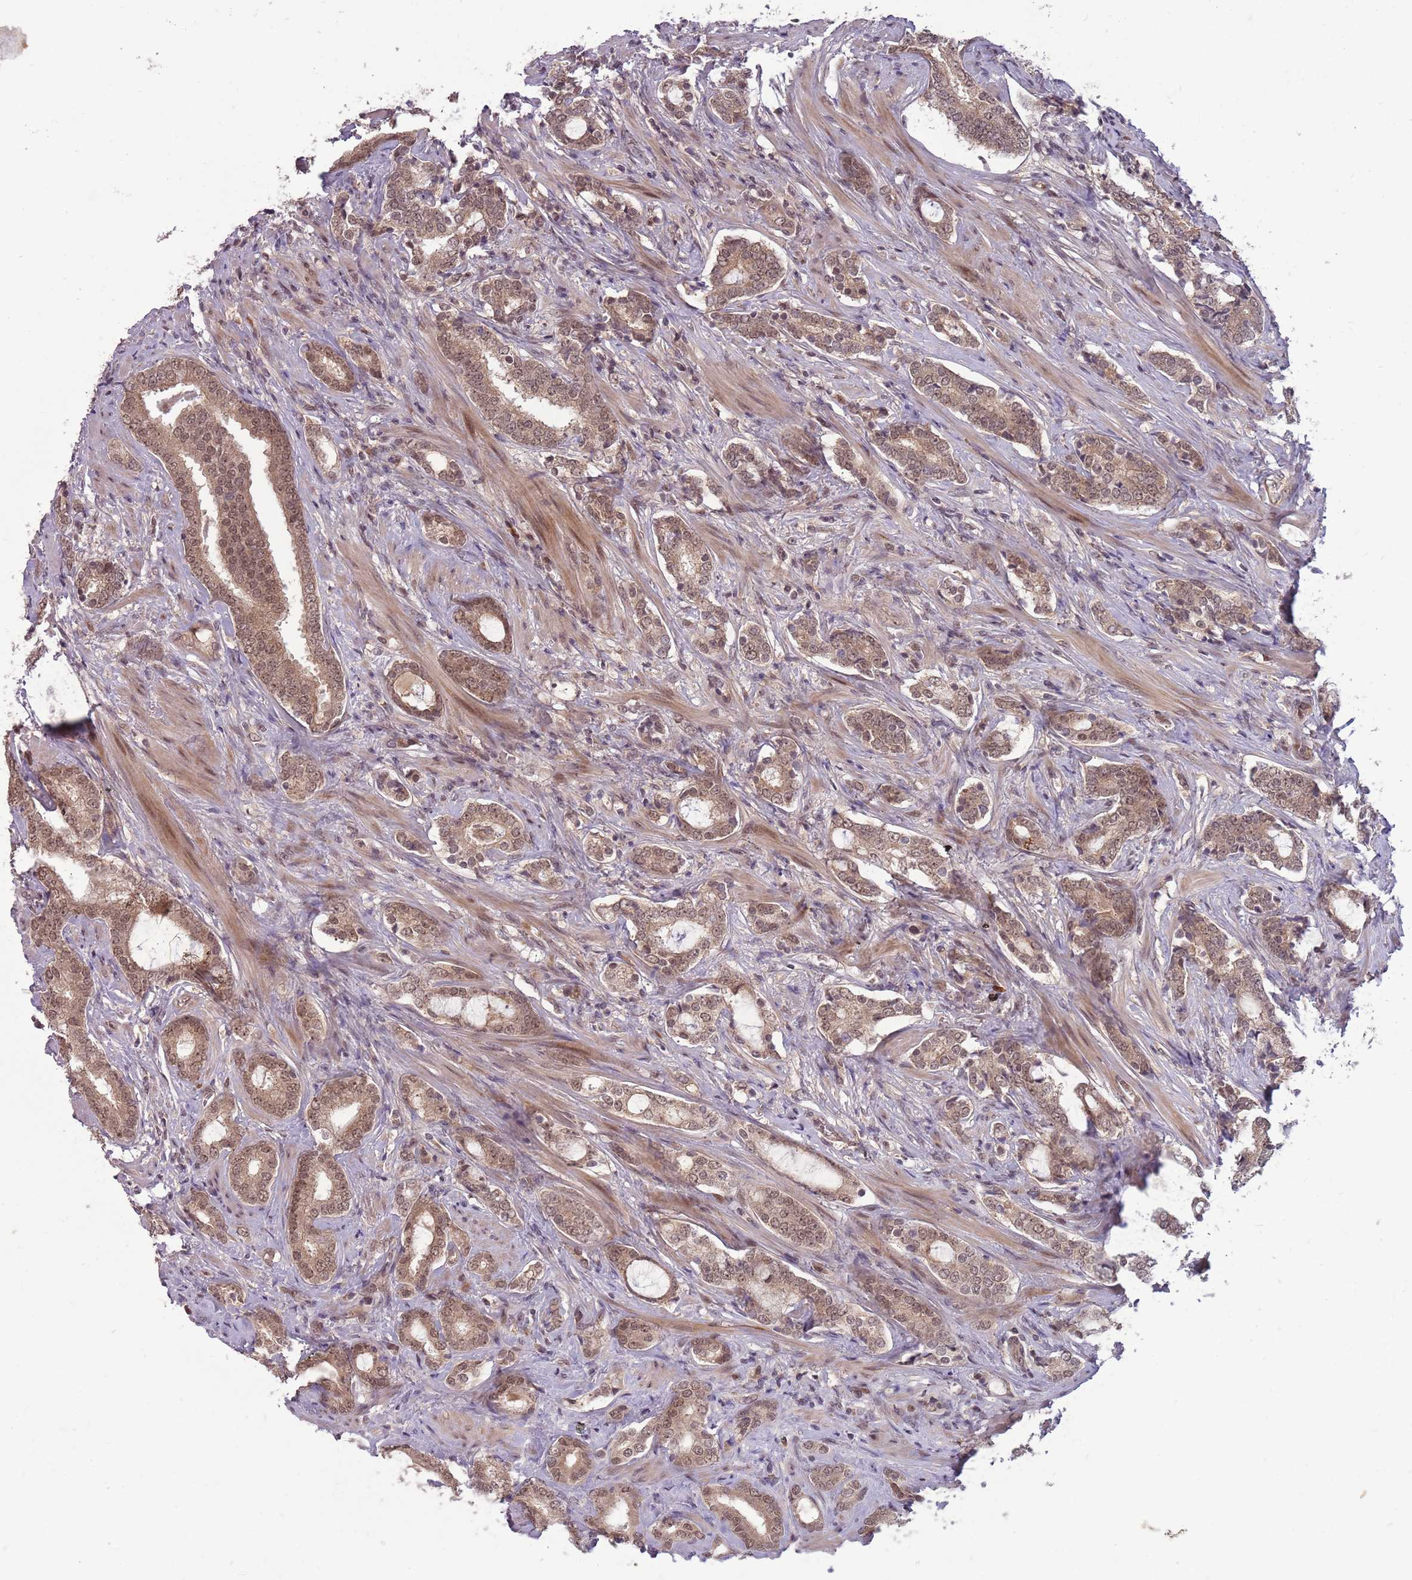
{"staining": {"intensity": "moderate", "quantity": ">75%", "location": "cytoplasmic/membranous,nuclear"}, "tissue": "prostate cancer", "cell_type": "Tumor cells", "image_type": "cancer", "snomed": [{"axis": "morphology", "description": "Adenocarcinoma, High grade"}, {"axis": "topography", "description": "Prostate"}], "caption": "A brown stain shows moderate cytoplasmic/membranous and nuclear staining of a protein in prostate adenocarcinoma (high-grade) tumor cells. (Stains: DAB (3,3'-diaminobenzidine) in brown, nuclei in blue, Microscopy: brightfield microscopy at high magnification).", "gene": "ADAMTS3", "patient": {"sex": "male", "age": 63}}